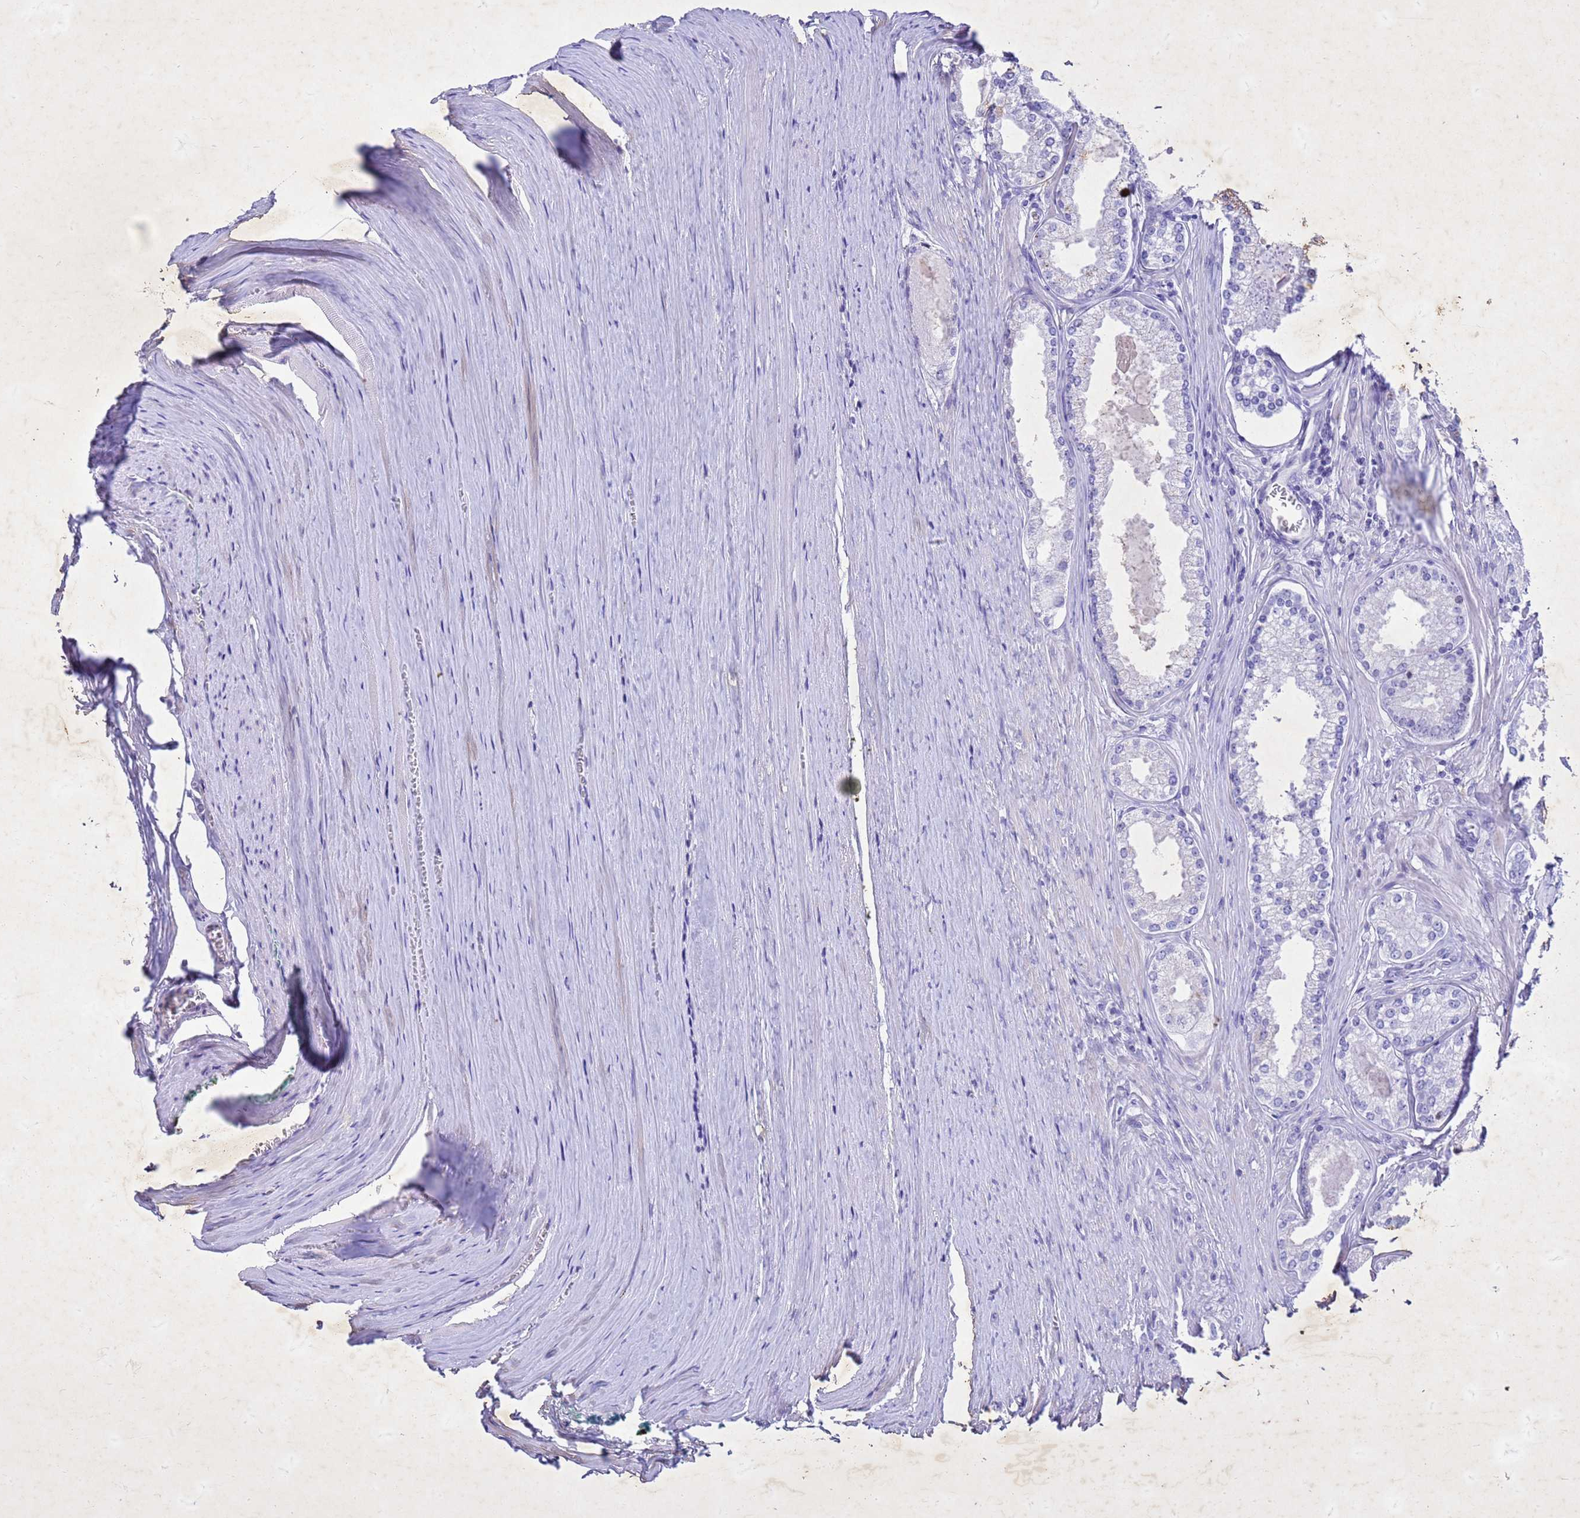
{"staining": {"intensity": "negative", "quantity": "none", "location": "none"}, "tissue": "prostate cancer", "cell_type": "Tumor cells", "image_type": "cancer", "snomed": [{"axis": "morphology", "description": "Adenocarcinoma, High grade"}, {"axis": "topography", "description": "Prostate"}], "caption": "Photomicrograph shows no protein positivity in tumor cells of prostate cancer (high-grade adenocarcinoma) tissue.", "gene": "COPS9", "patient": {"sex": "male", "age": 68}}